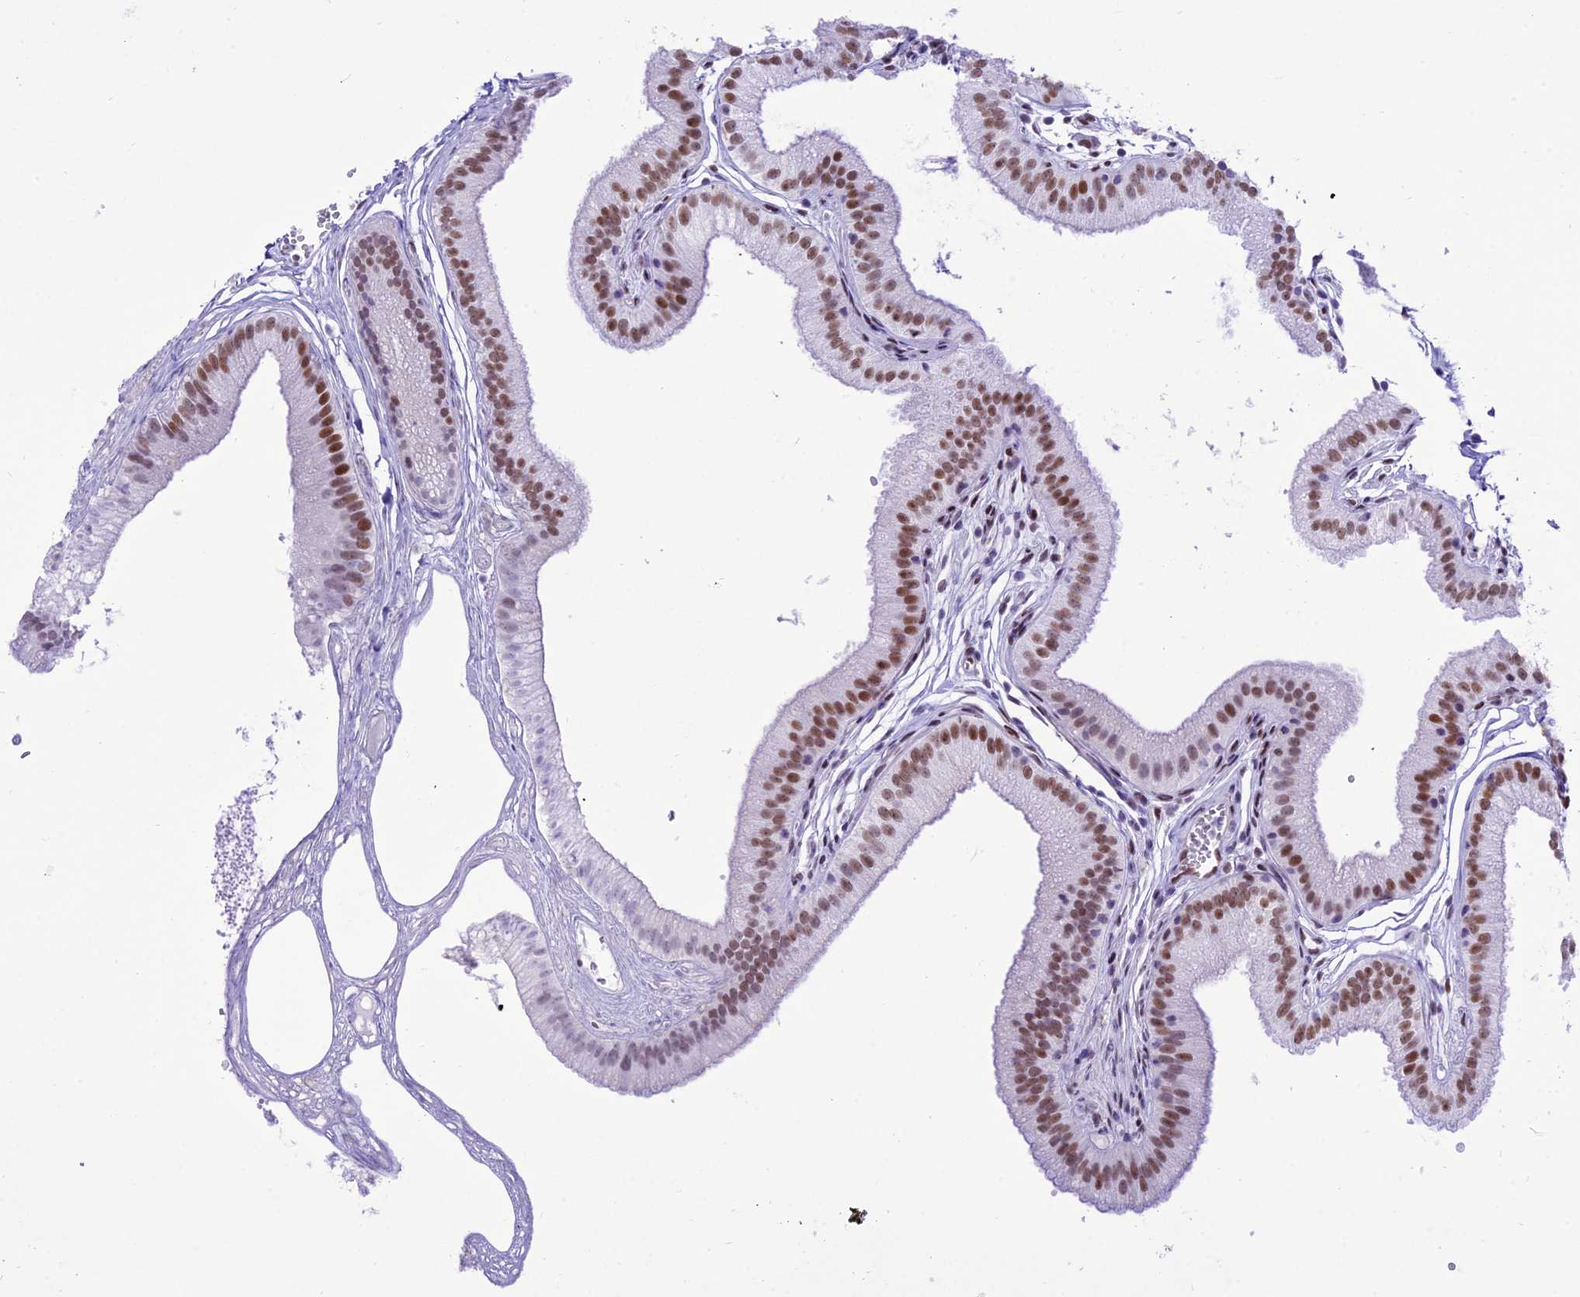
{"staining": {"intensity": "moderate", "quantity": "25%-75%", "location": "nuclear"}, "tissue": "gallbladder", "cell_type": "Glandular cells", "image_type": "normal", "snomed": [{"axis": "morphology", "description": "Normal tissue, NOS"}, {"axis": "topography", "description": "Gallbladder"}], "caption": "Gallbladder stained with a brown dye exhibits moderate nuclear positive staining in approximately 25%-75% of glandular cells.", "gene": "RPS6KB1", "patient": {"sex": "female", "age": 54}}